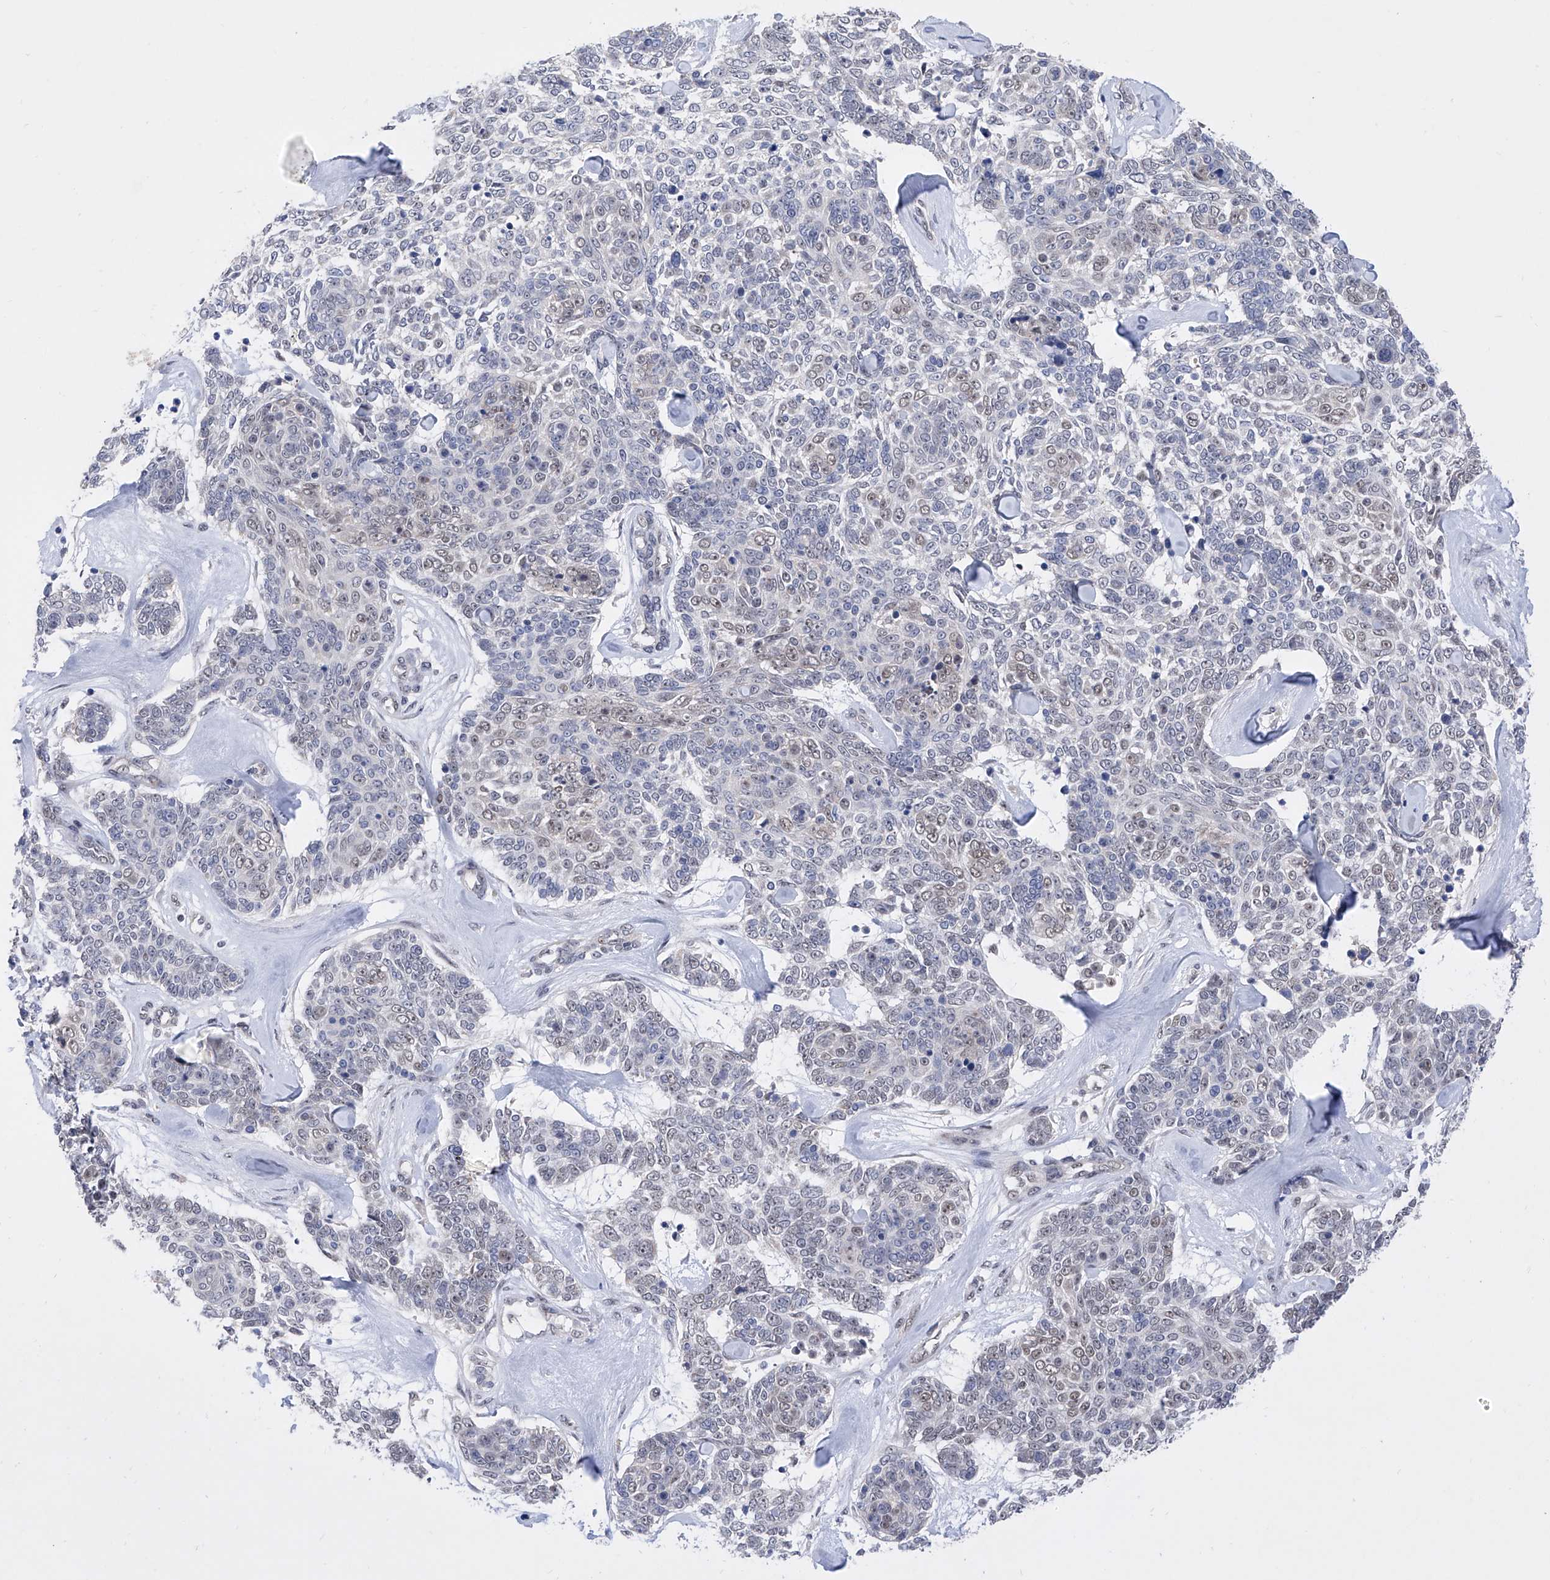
{"staining": {"intensity": "weak", "quantity": "<25%", "location": "nuclear"}, "tissue": "skin cancer", "cell_type": "Tumor cells", "image_type": "cancer", "snomed": [{"axis": "morphology", "description": "Basal cell carcinoma"}, {"axis": "topography", "description": "Skin"}], "caption": "Immunohistochemical staining of skin cancer (basal cell carcinoma) shows no significant staining in tumor cells.", "gene": "RAD54L", "patient": {"sex": "female", "age": 81}}